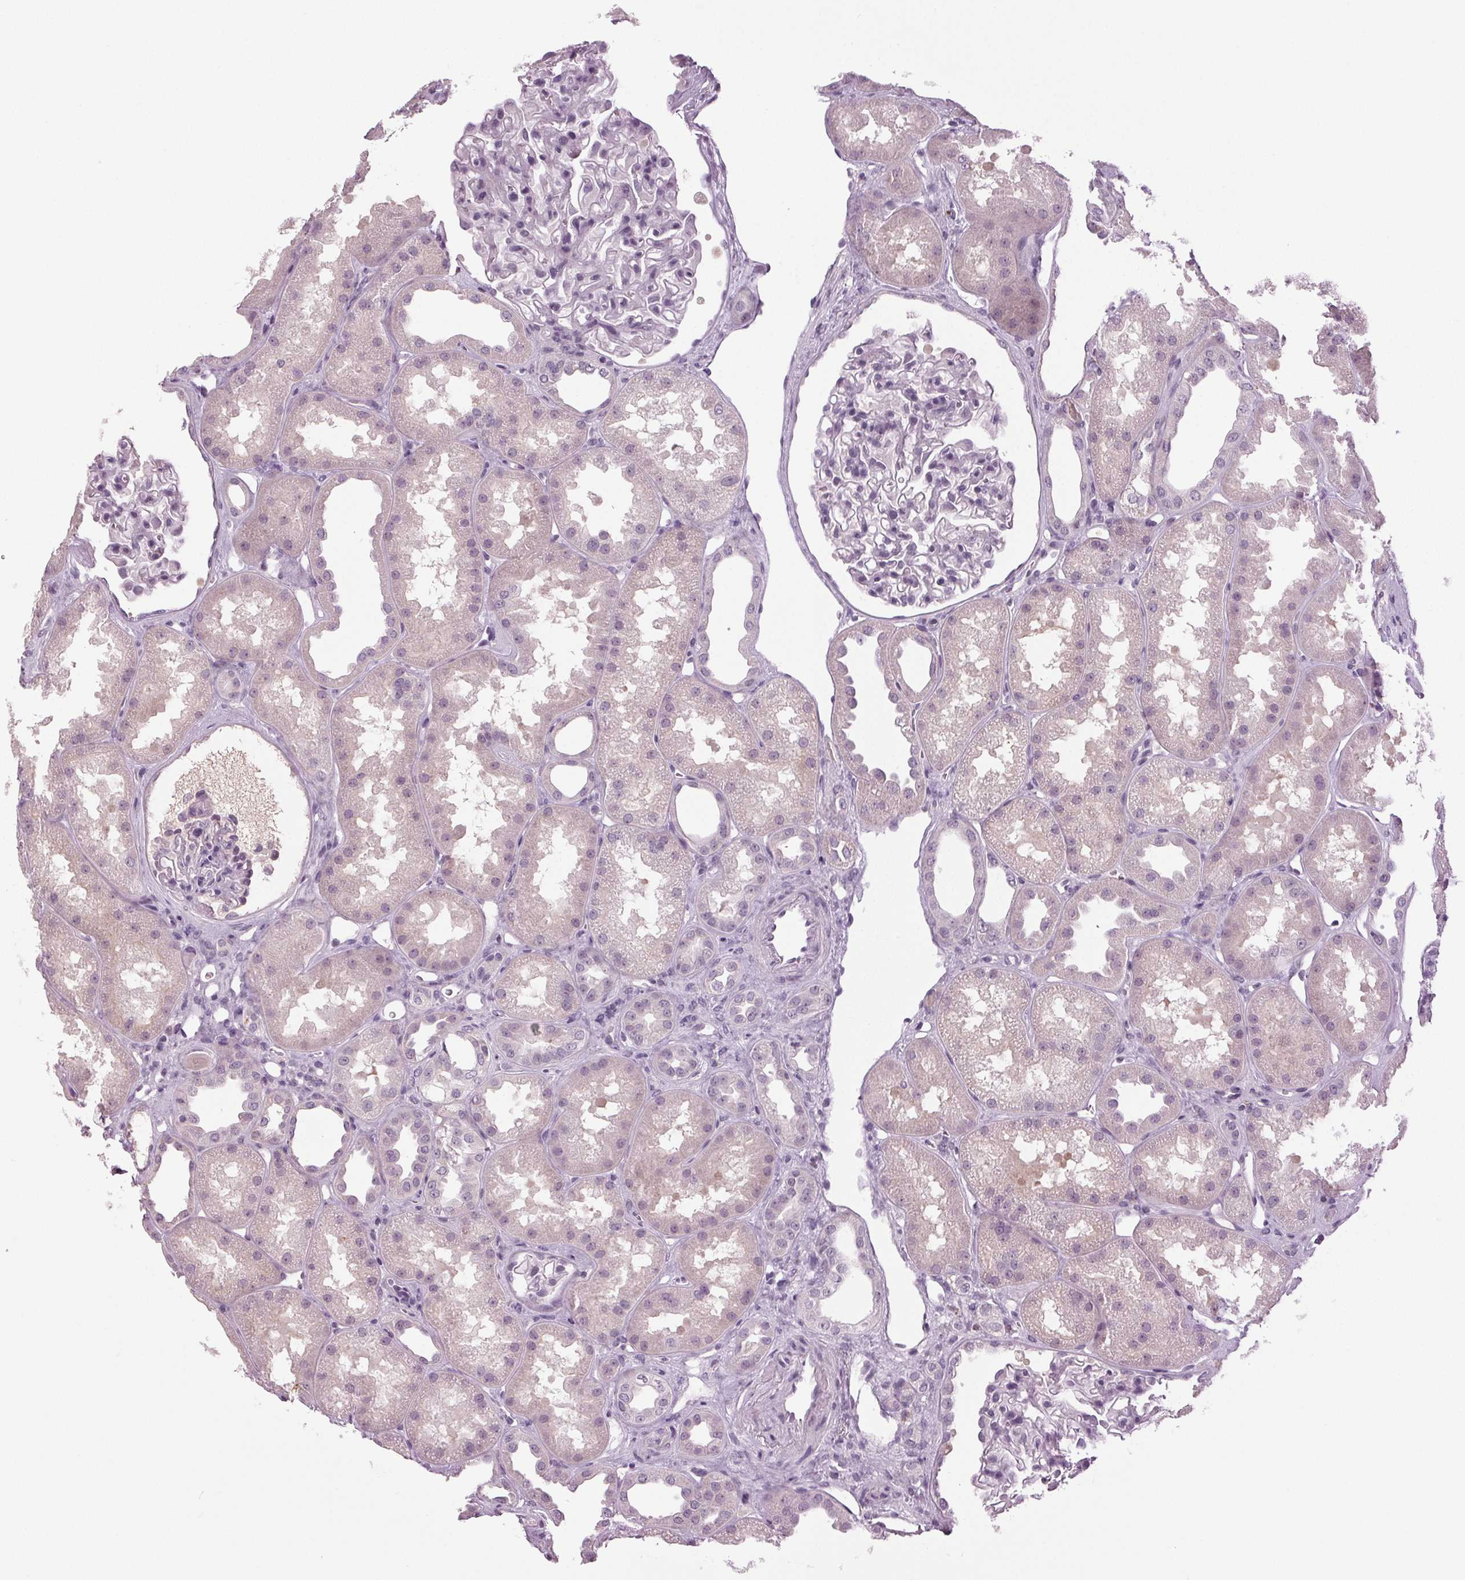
{"staining": {"intensity": "negative", "quantity": "none", "location": "none"}, "tissue": "kidney", "cell_type": "Cells in glomeruli", "image_type": "normal", "snomed": [{"axis": "morphology", "description": "Normal tissue, NOS"}, {"axis": "topography", "description": "Kidney"}], "caption": "DAB (3,3'-diaminobenzidine) immunohistochemical staining of unremarkable kidney reveals no significant positivity in cells in glomeruli.", "gene": "DNAH12", "patient": {"sex": "male", "age": 61}}